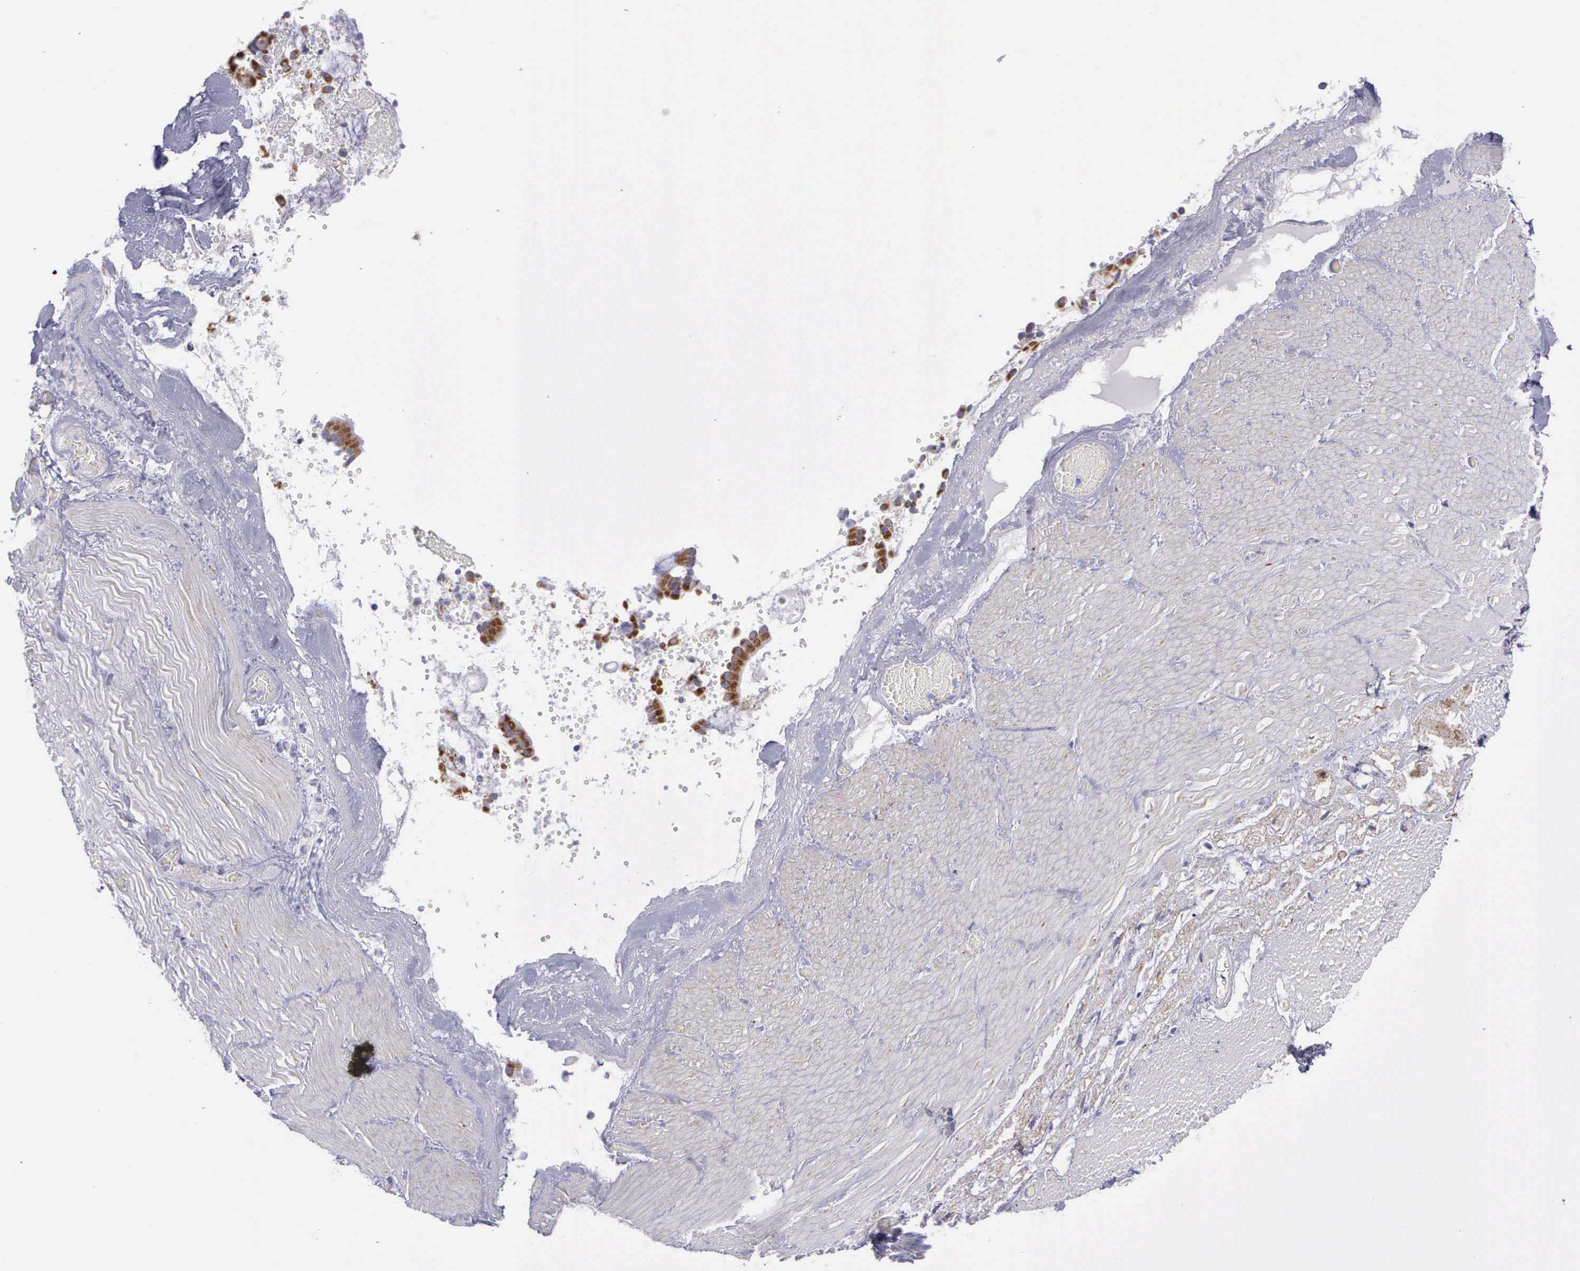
{"staining": {"intensity": "negative", "quantity": "none", "location": "none"}, "tissue": "smooth muscle", "cell_type": "Smooth muscle cells", "image_type": "normal", "snomed": [{"axis": "morphology", "description": "Normal tissue, NOS"}, {"axis": "topography", "description": "Duodenum"}], "caption": "Smooth muscle cells are negative for brown protein staining in unremarkable smooth muscle. (Immunohistochemistry, brightfield microscopy, high magnification).", "gene": "SYNJ2BP", "patient": {"sex": "male", "age": 63}}